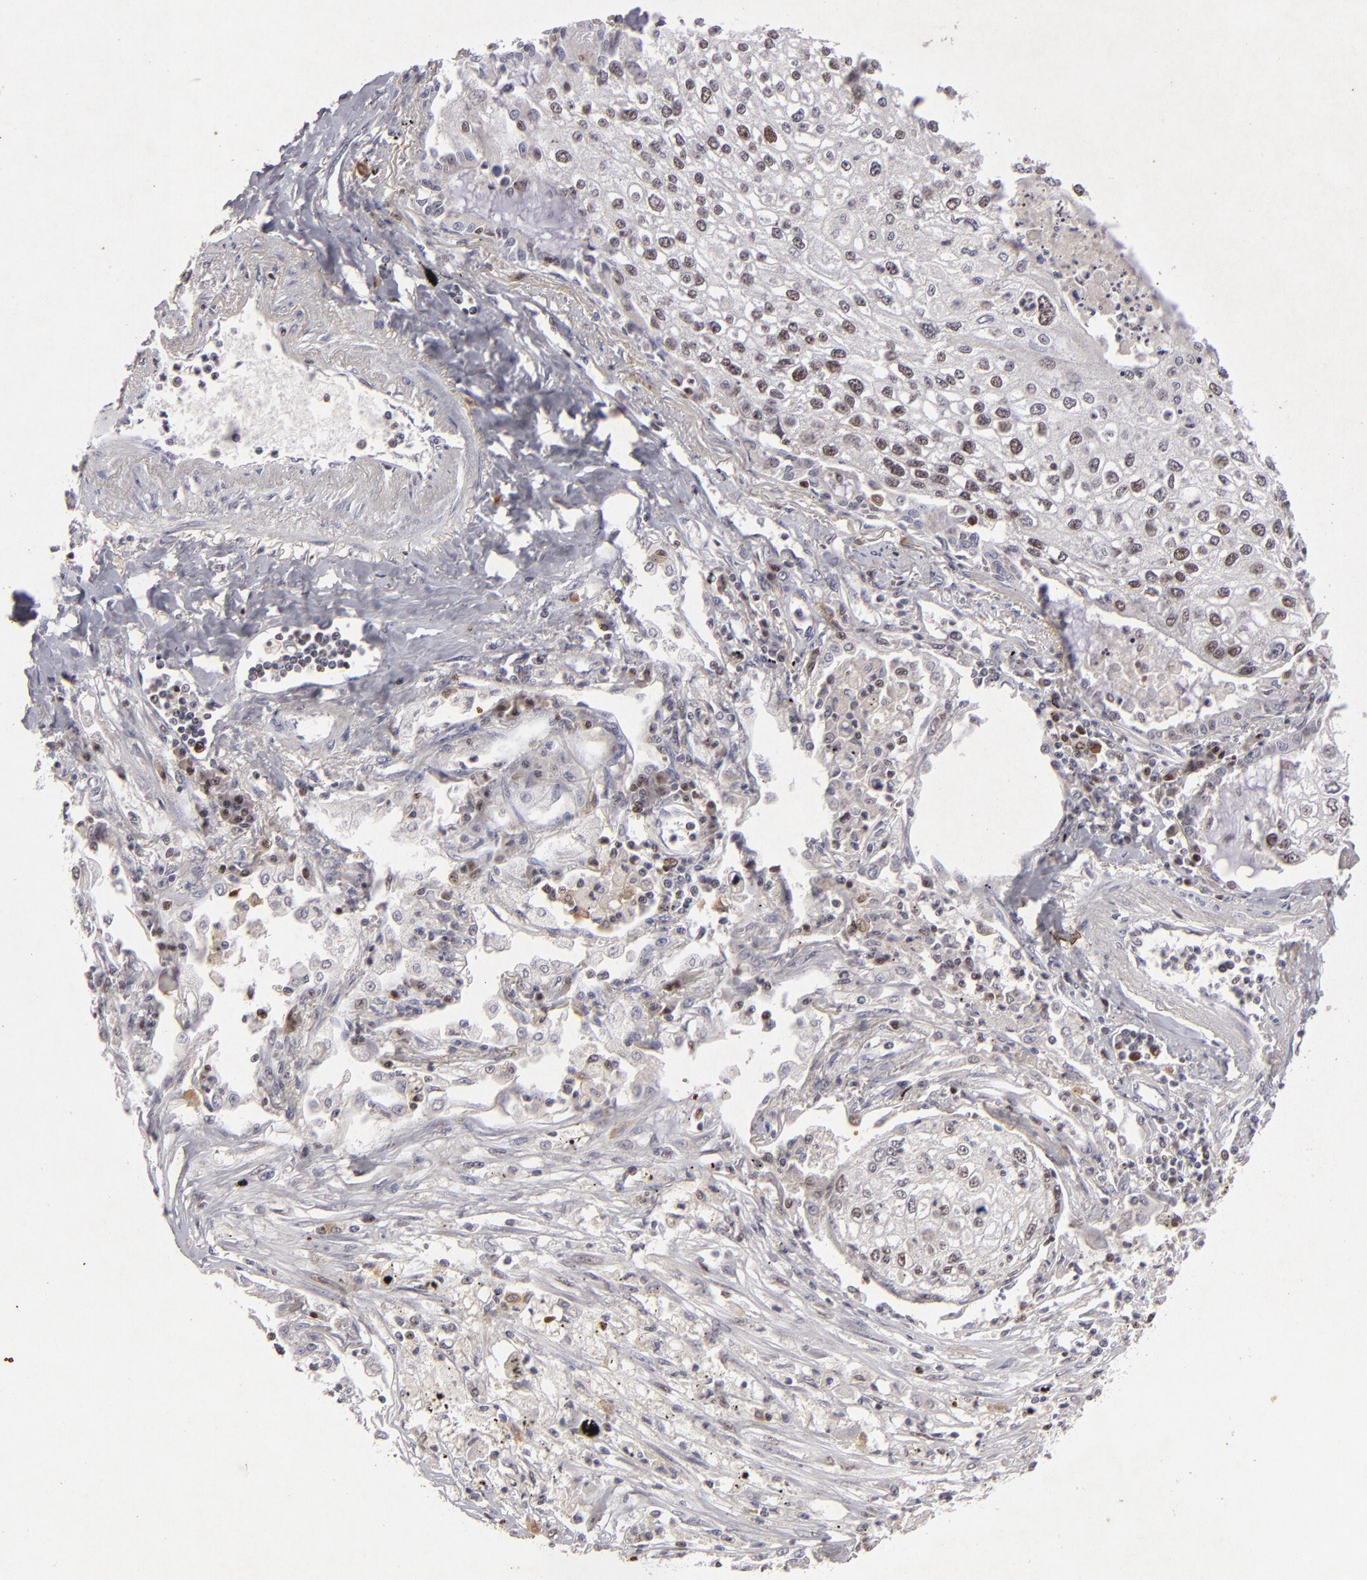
{"staining": {"intensity": "moderate", "quantity": "25%-75%", "location": "nuclear"}, "tissue": "lung cancer", "cell_type": "Tumor cells", "image_type": "cancer", "snomed": [{"axis": "morphology", "description": "Squamous cell carcinoma, NOS"}, {"axis": "topography", "description": "Lung"}], "caption": "Moderate nuclear staining is seen in approximately 25%-75% of tumor cells in lung cancer (squamous cell carcinoma).", "gene": "FEN1", "patient": {"sex": "male", "age": 75}}